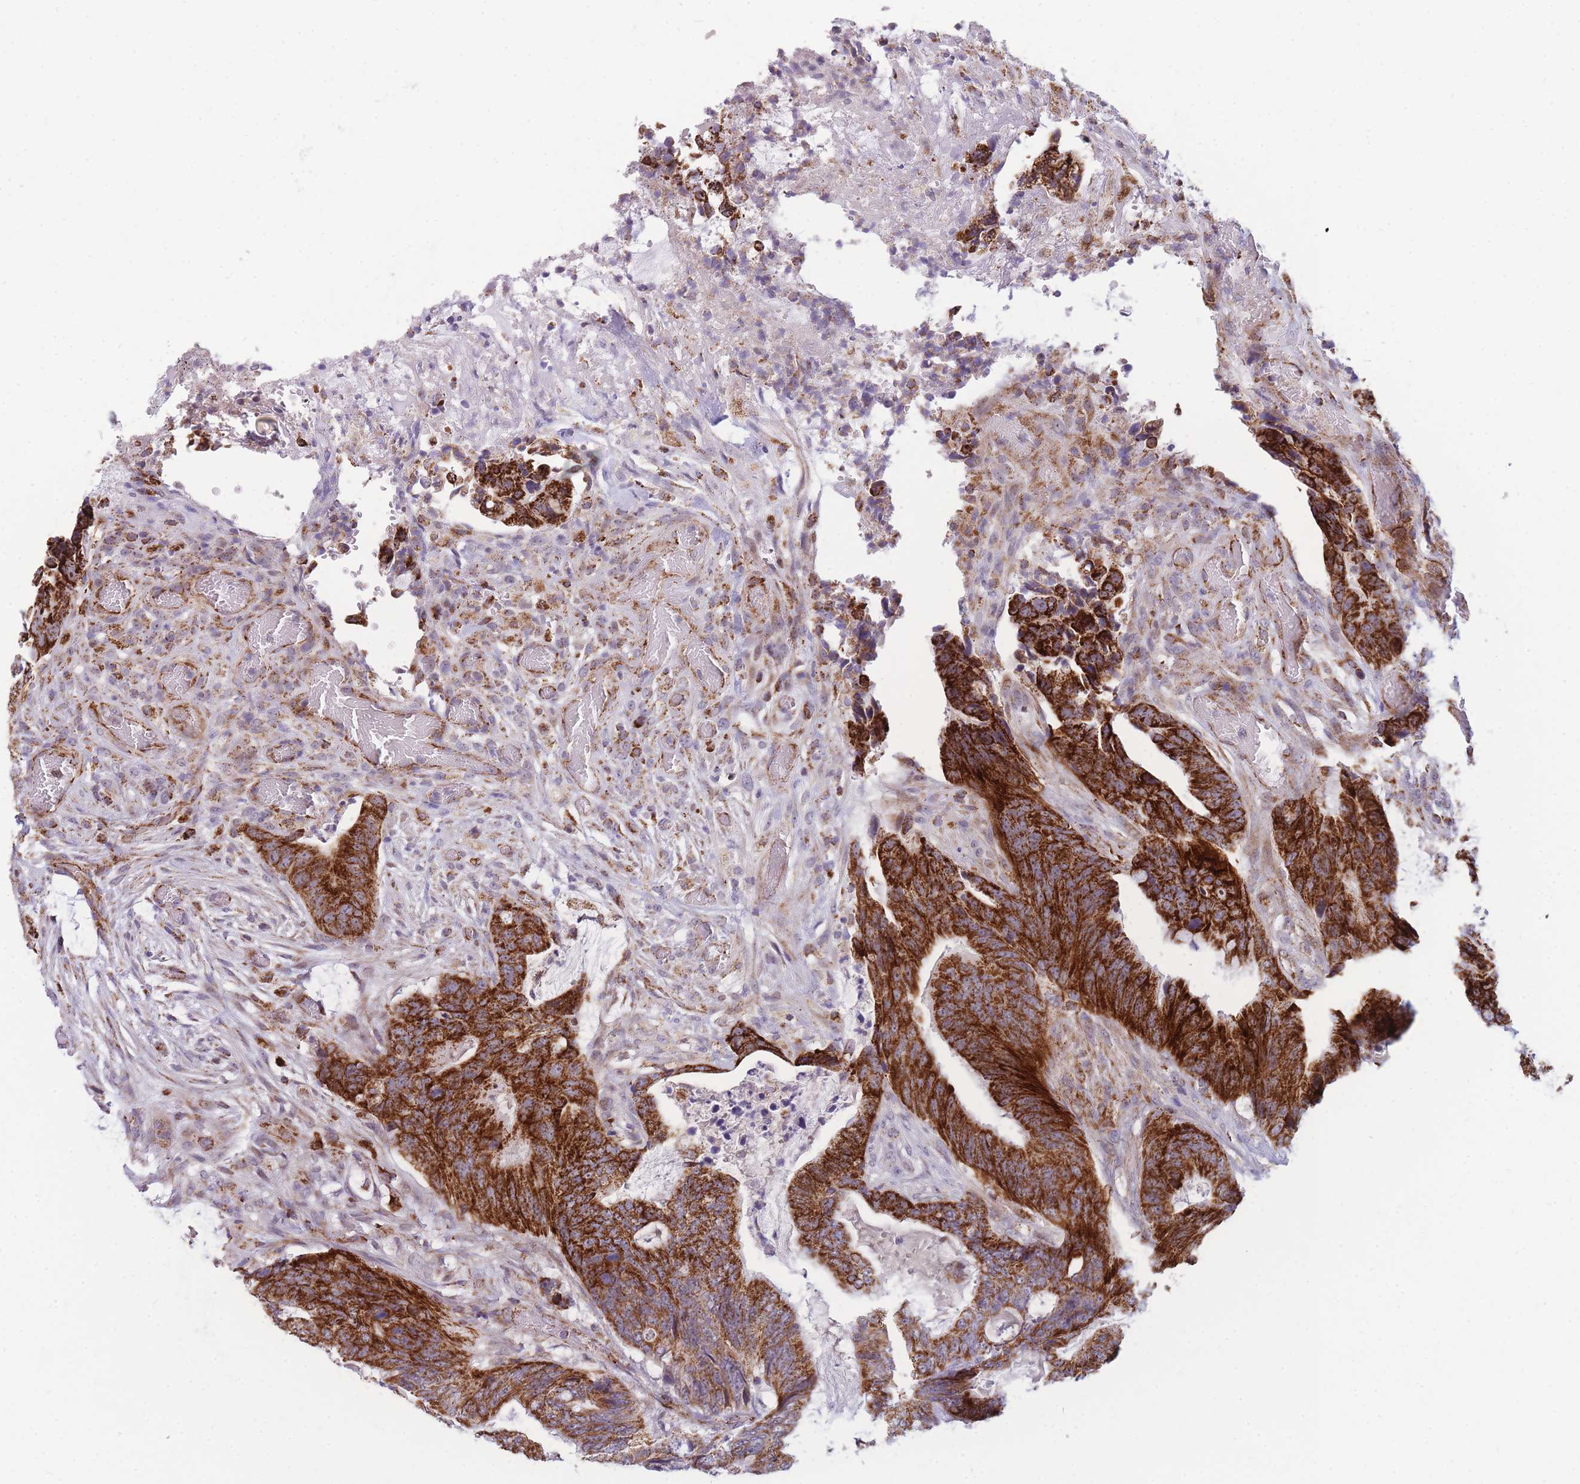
{"staining": {"intensity": "strong", "quantity": ">75%", "location": "cytoplasmic/membranous"}, "tissue": "colorectal cancer", "cell_type": "Tumor cells", "image_type": "cancer", "snomed": [{"axis": "morphology", "description": "Adenocarcinoma, NOS"}, {"axis": "topography", "description": "Colon"}], "caption": "The photomicrograph exhibits staining of colorectal adenocarcinoma, revealing strong cytoplasmic/membranous protein positivity (brown color) within tumor cells.", "gene": "DDX49", "patient": {"sex": "female", "age": 82}}